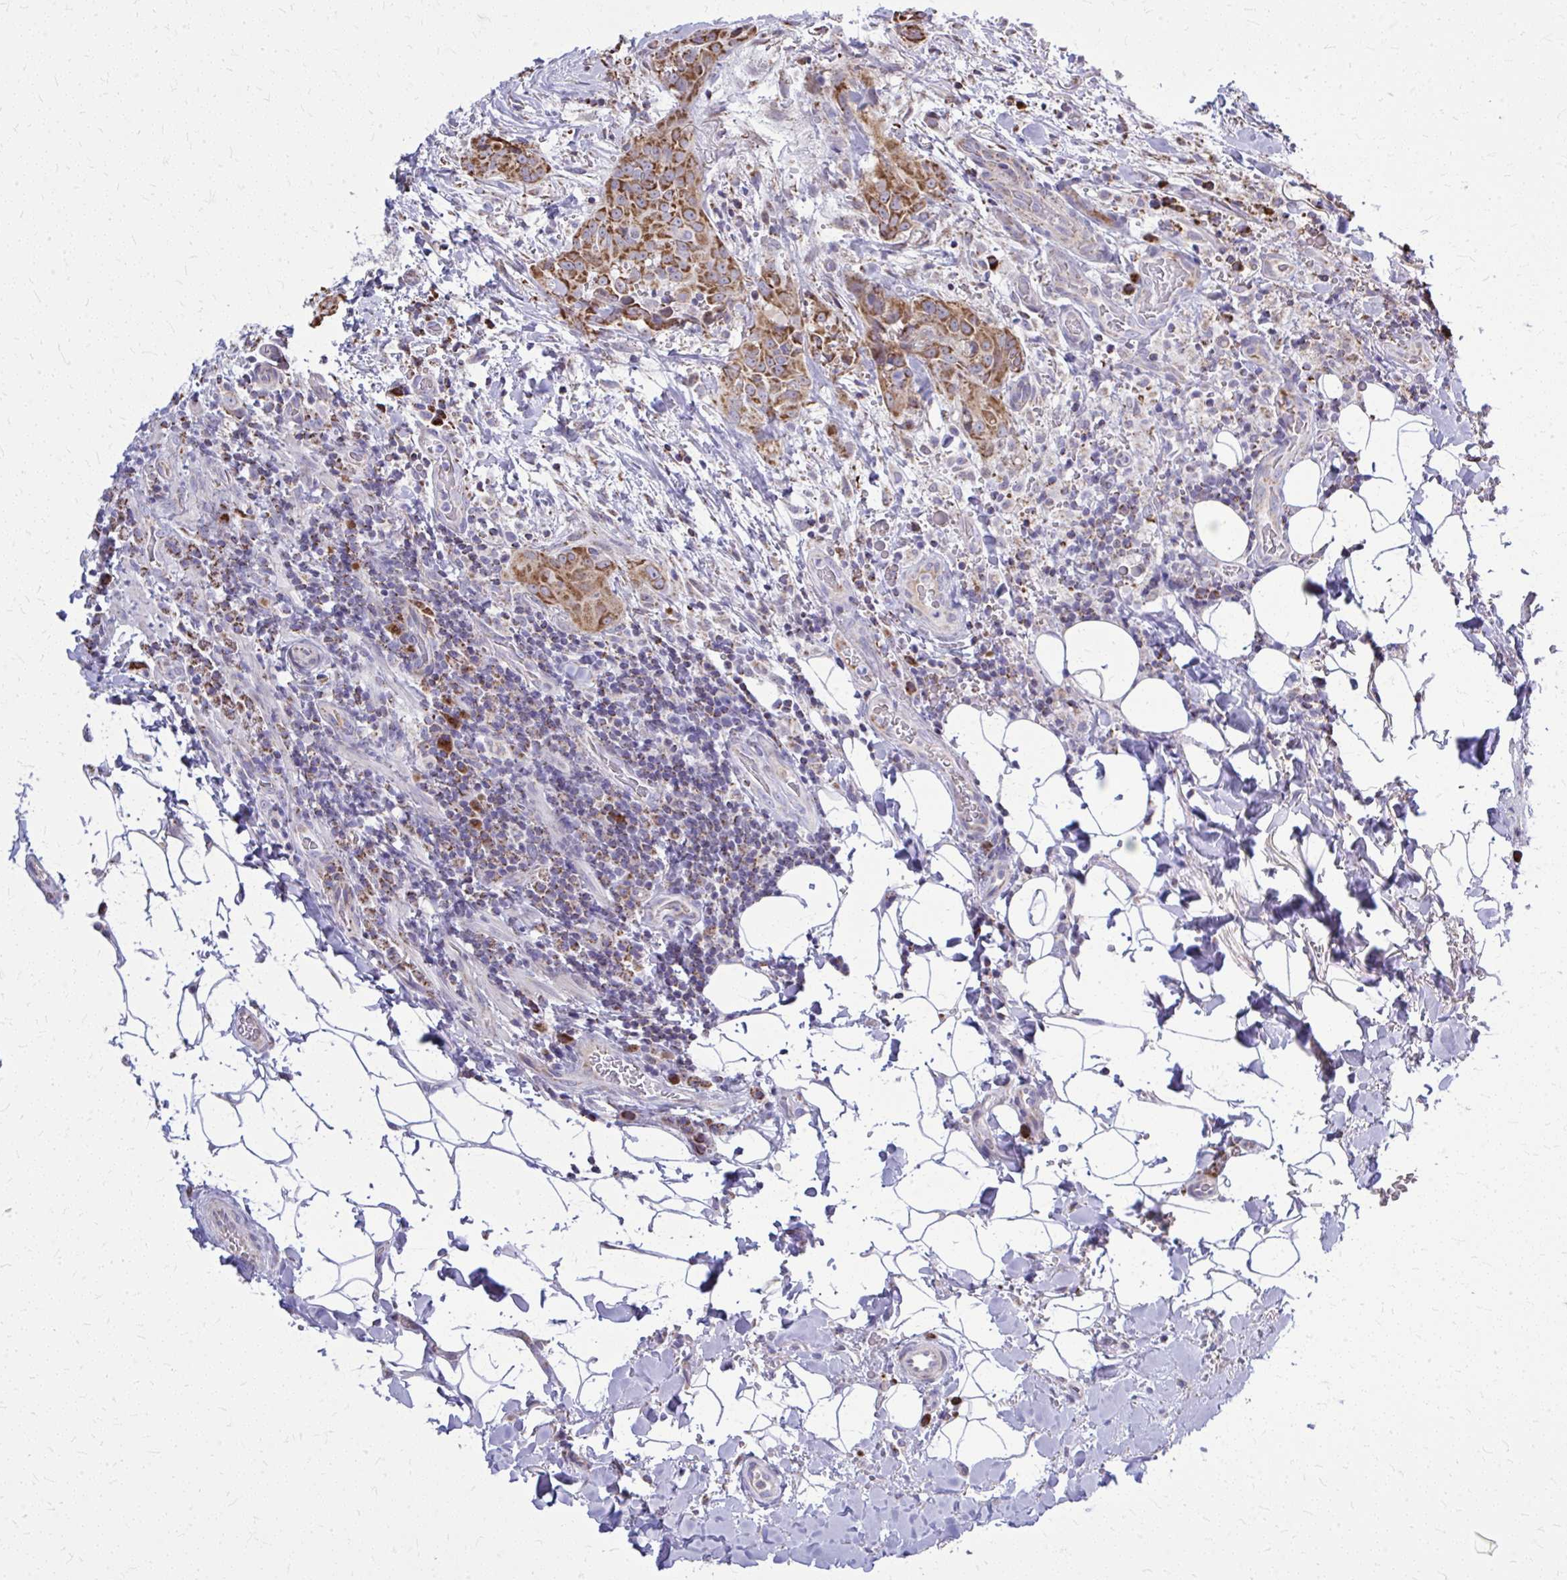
{"staining": {"intensity": "moderate", "quantity": ">75%", "location": "cytoplasmic/membranous"}, "tissue": "thyroid cancer", "cell_type": "Tumor cells", "image_type": "cancer", "snomed": [{"axis": "morphology", "description": "Papillary adenocarcinoma, NOS"}, {"axis": "topography", "description": "Thyroid gland"}], "caption": "Protein positivity by immunohistochemistry (IHC) displays moderate cytoplasmic/membranous staining in approximately >75% of tumor cells in thyroid papillary adenocarcinoma. Using DAB (brown) and hematoxylin (blue) stains, captured at high magnification using brightfield microscopy.", "gene": "ZNF362", "patient": {"sex": "male", "age": 61}}